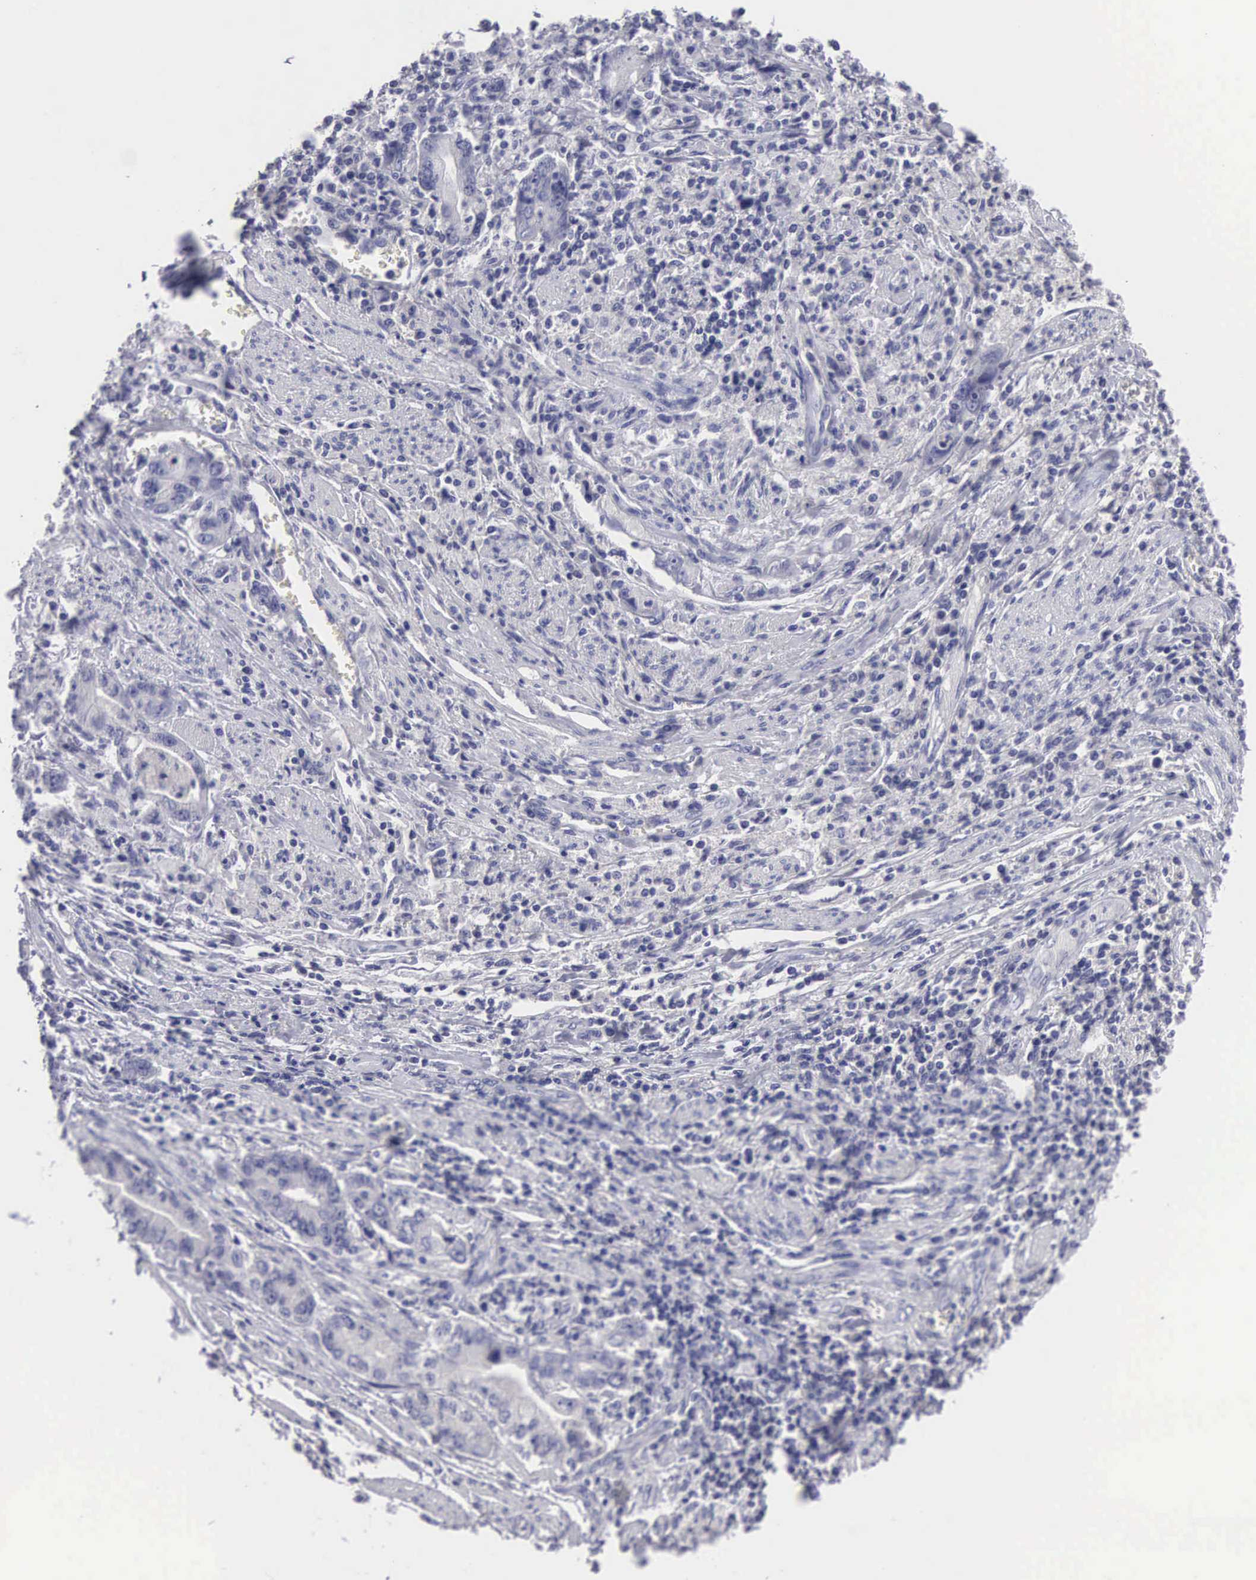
{"staining": {"intensity": "negative", "quantity": "none", "location": "none"}, "tissue": "stomach cancer", "cell_type": "Tumor cells", "image_type": "cancer", "snomed": [{"axis": "morphology", "description": "Adenocarcinoma, NOS"}, {"axis": "topography", "description": "Pancreas"}, {"axis": "topography", "description": "Stomach, upper"}], "caption": "This is an IHC image of stomach cancer. There is no expression in tumor cells.", "gene": "SLITRK4", "patient": {"sex": "male", "age": 77}}